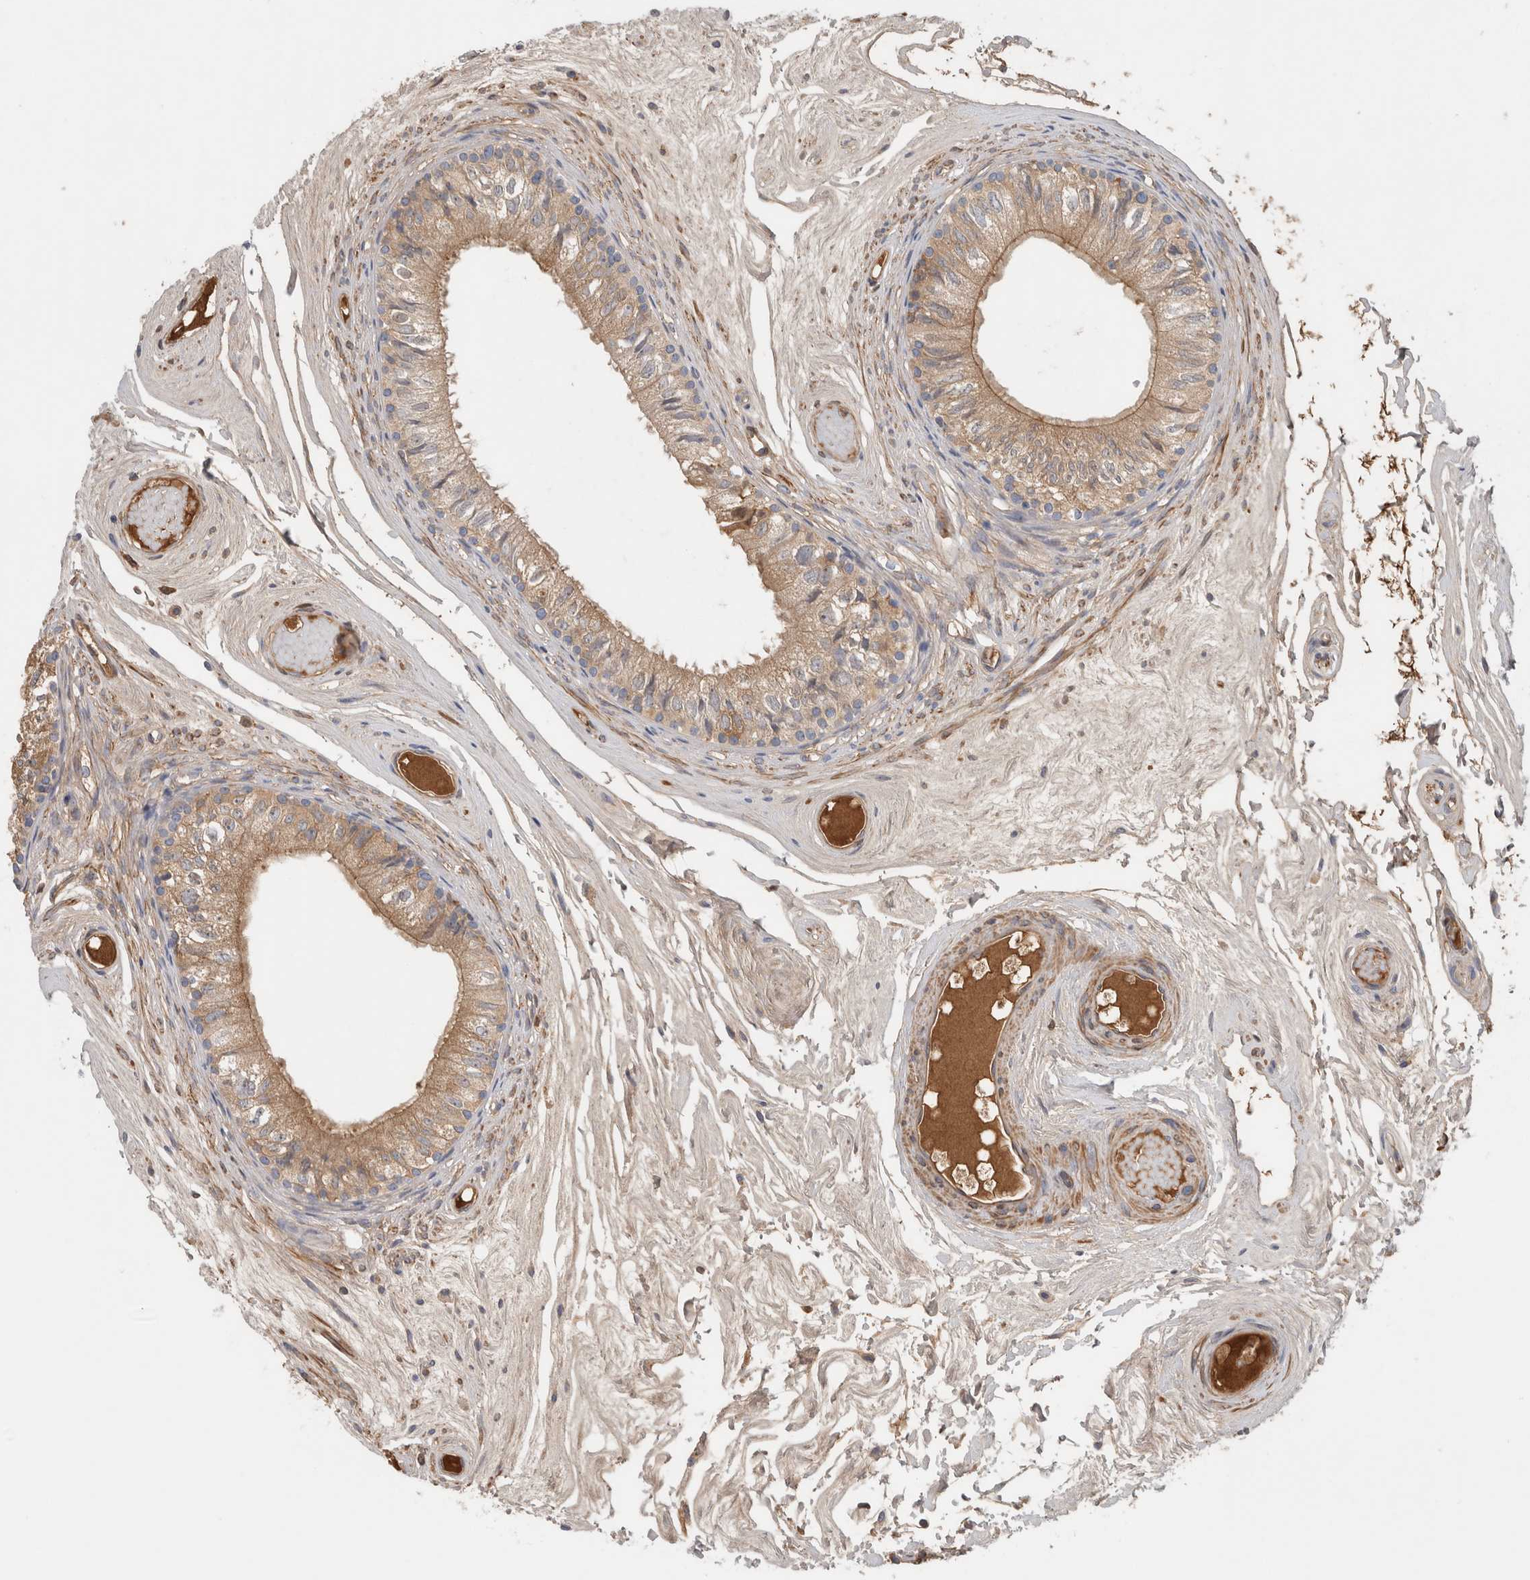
{"staining": {"intensity": "moderate", "quantity": "25%-75%", "location": "cytoplasmic/membranous"}, "tissue": "epididymis", "cell_type": "Glandular cells", "image_type": "normal", "snomed": [{"axis": "morphology", "description": "Normal tissue, NOS"}, {"axis": "topography", "description": "Epididymis"}], "caption": "Immunohistochemistry staining of benign epididymis, which displays medium levels of moderate cytoplasmic/membranous expression in about 25%-75% of glandular cells indicating moderate cytoplasmic/membranous protein expression. The staining was performed using DAB (brown) for protein detection and nuclei were counterstained in hematoxylin (blue).", "gene": "CFI", "patient": {"sex": "male", "age": 79}}